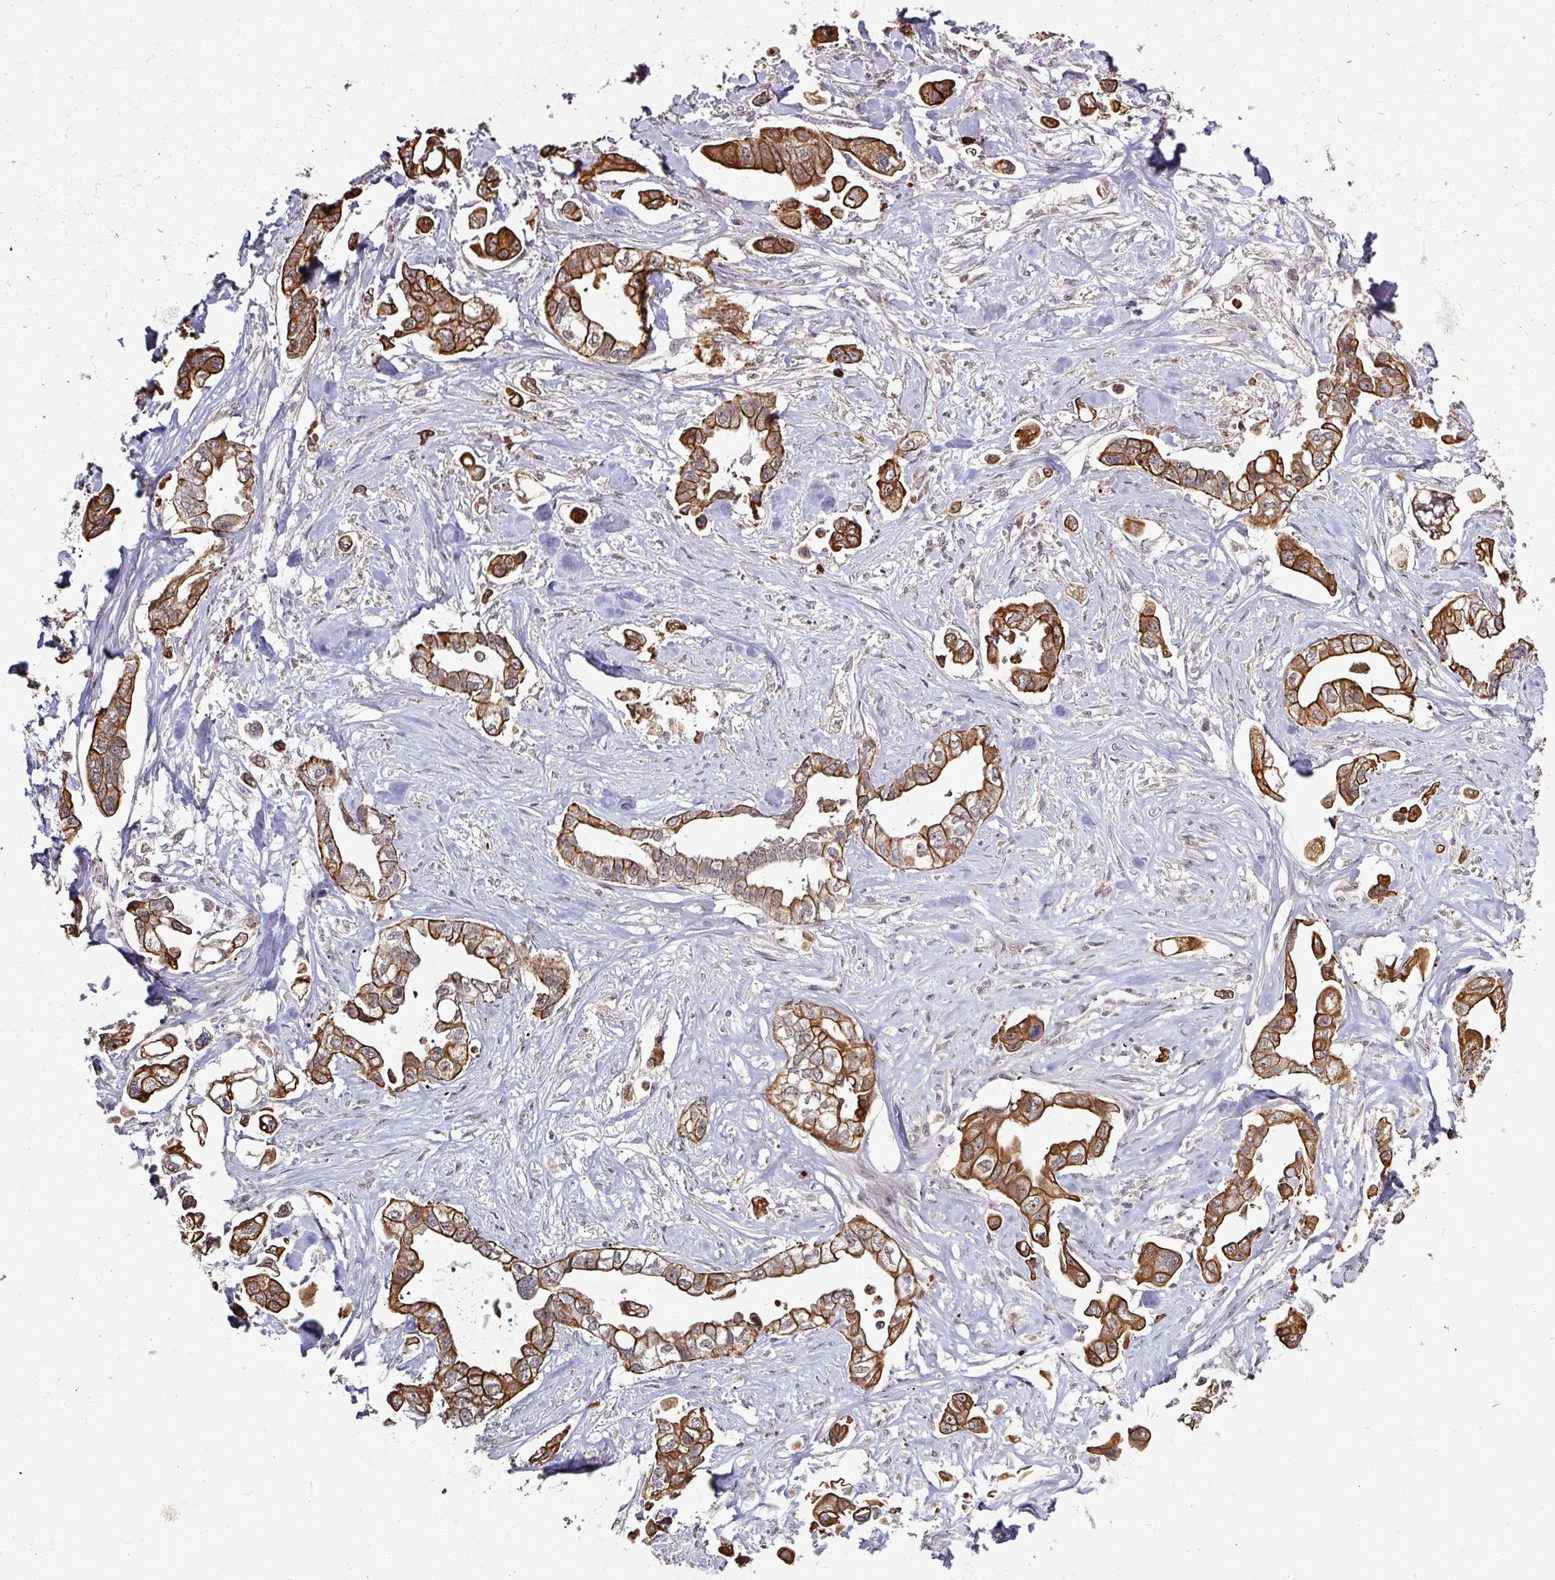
{"staining": {"intensity": "strong", "quantity": ">75%", "location": "cytoplasmic/membranous"}, "tissue": "stomach cancer", "cell_type": "Tumor cells", "image_type": "cancer", "snomed": [{"axis": "morphology", "description": "Adenocarcinoma, NOS"}, {"axis": "topography", "description": "Stomach"}], "caption": "This image displays adenocarcinoma (stomach) stained with immunohistochemistry (IHC) to label a protein in brown. The cytoplasmic/membranous of tumor cells show strong positivity for the protein. Nuclei are counter-stained blue.", "gene": "GTF2H3", "patient": {"sex": "male", "age": 62}}